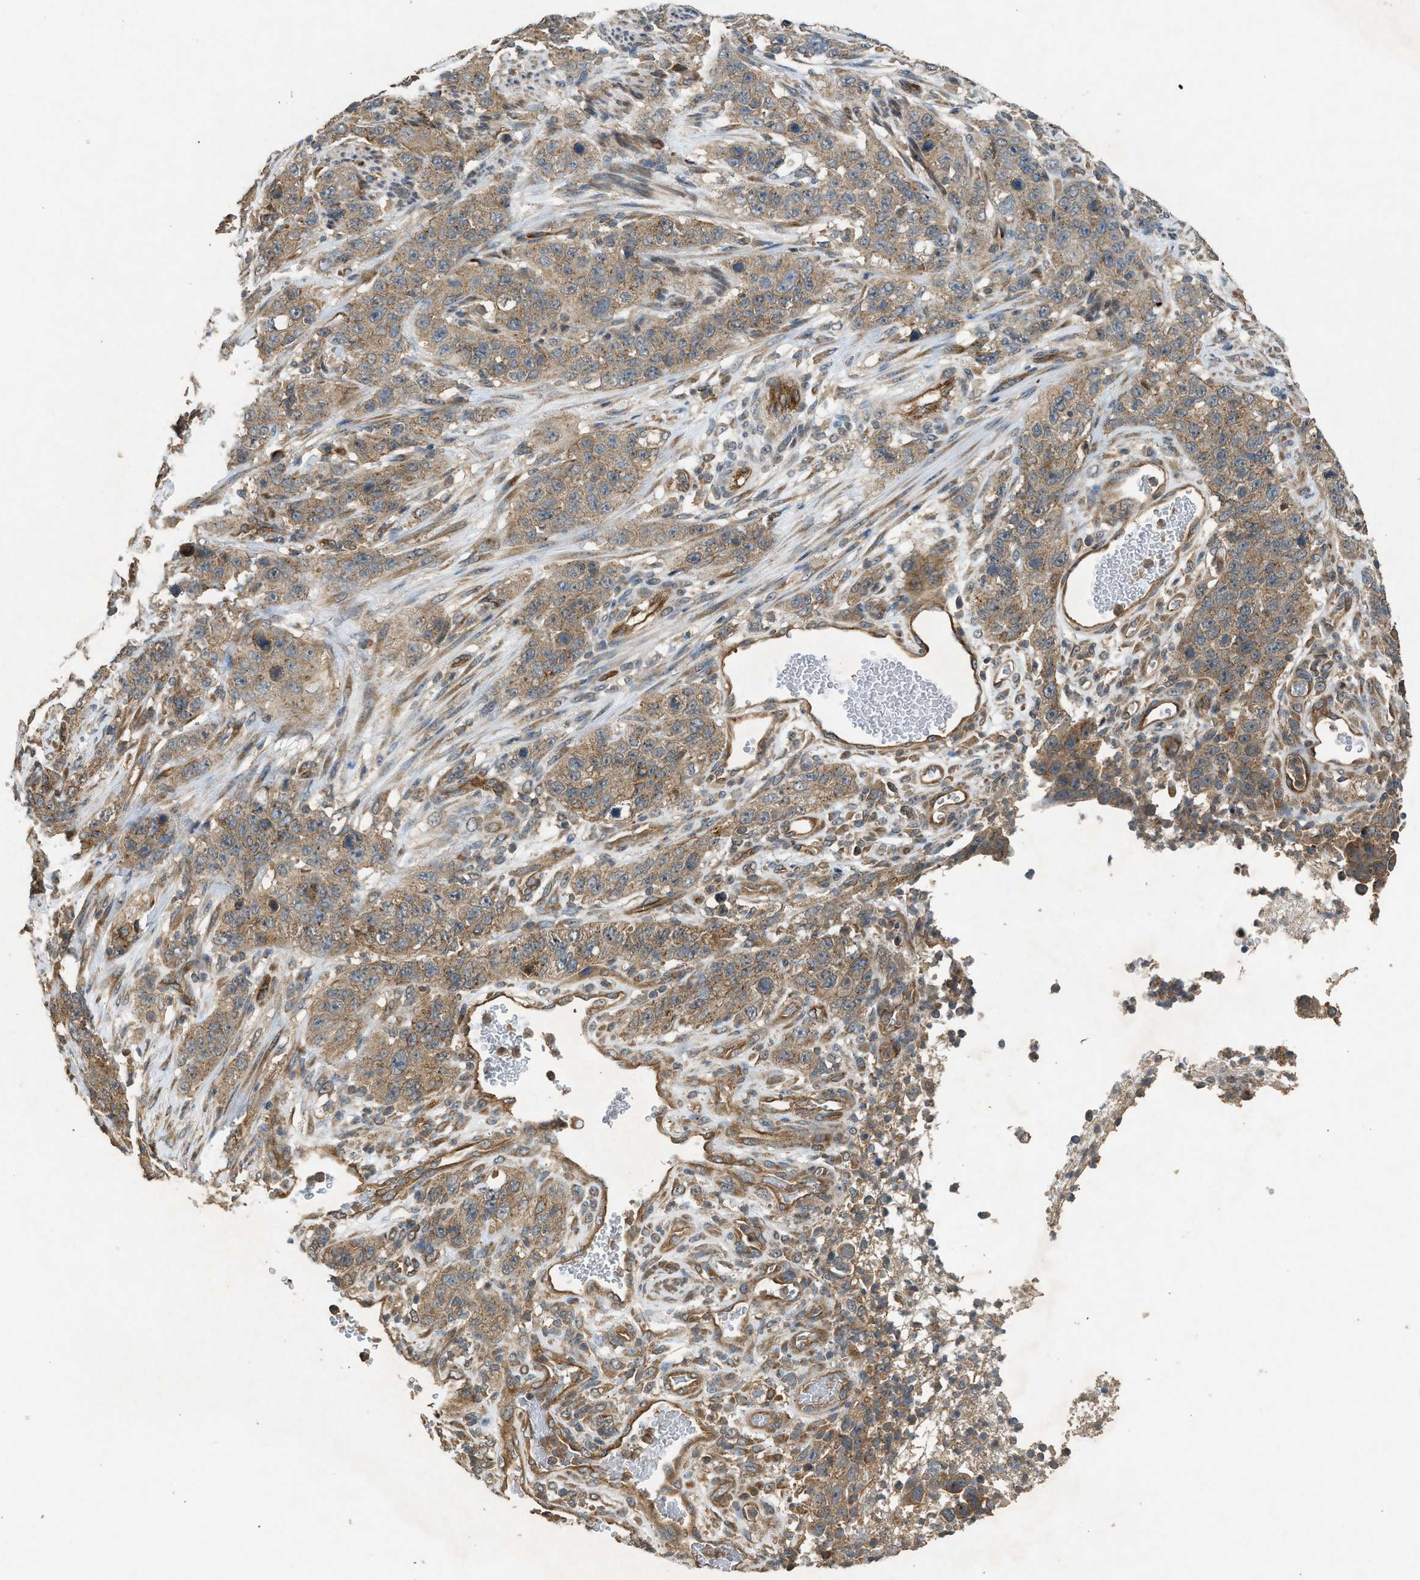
{"staining": {"intensity": "weak", "quantity": ">75%", "location": "cytoplasmic/membranous"}, "tissue": "stomach cancer", "cell_type": "Tumor cells", "image_type": "cancer", "snomed": [{"axis": "morphology", "description": "Adenocarcinoma, NOS"}, {"axis": "topography", "description": "Stomach"}], "caption": "Stomach adenocarcinoma stained for a protein exhibits weak cytoplasmic/membranous positivity in tumor cells.", "gene": "HIP1R", "patient": {"sex": "male", "age": 48}}